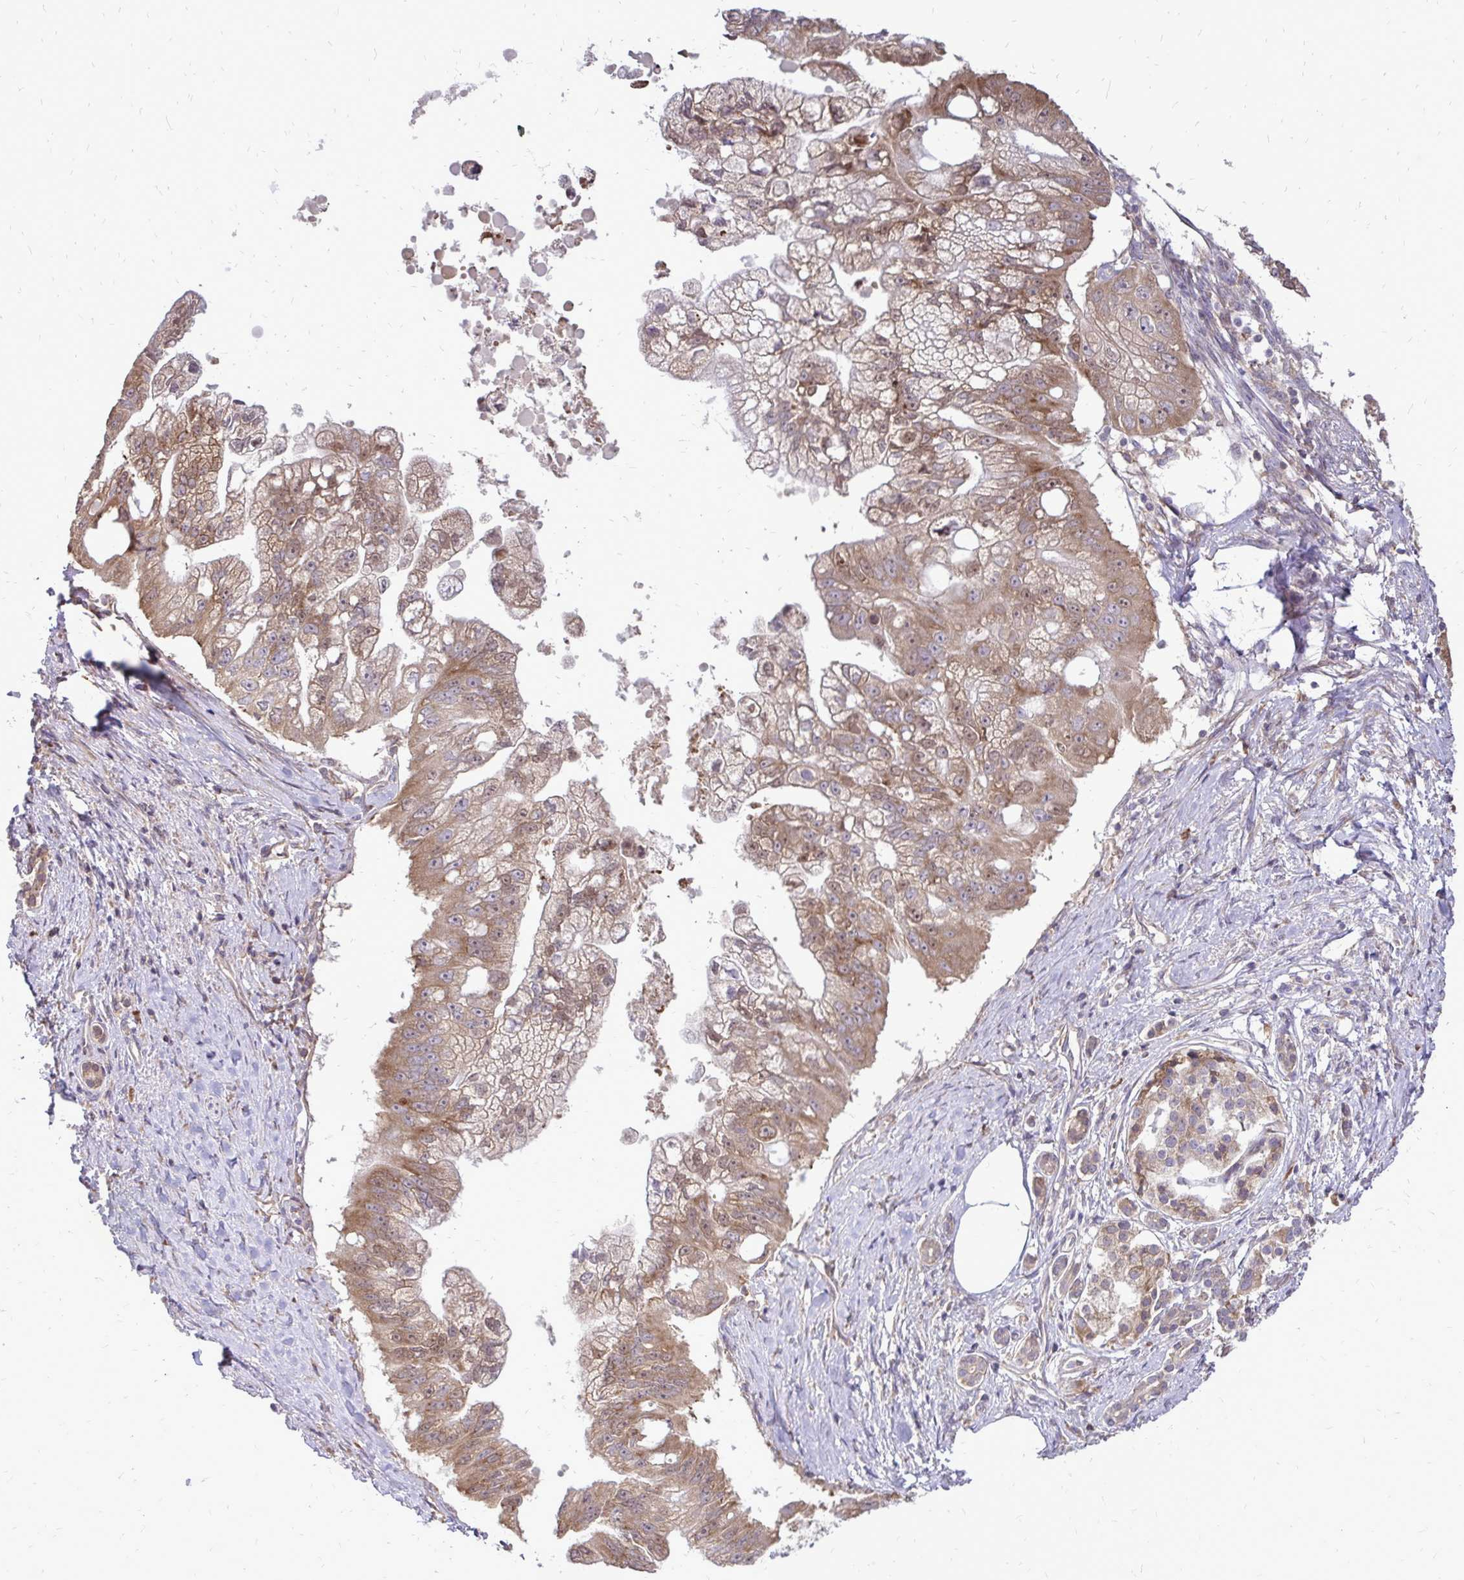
{"staining": {"intensity": "moderate", "quantity": ">75%", "location": "cytoplasmic/membranous"}, "tissue": "pancreatic cancer", "cell_type": "Tumor cells", "image_type": "cancer", "snomed": [{"axis": "morphology", "description": "Adenocarcinoma, NOS"}, {"axis": "topography", "description": "Pancreas"}], "caption": "The photomicrograph shows a brown stain indicating the presence of a protein in the cytoplasmic/membranous of tumor cells in pancreatic cancer.", "gene": "RPS3", "patient": {"sex": "male", "age": 70}}